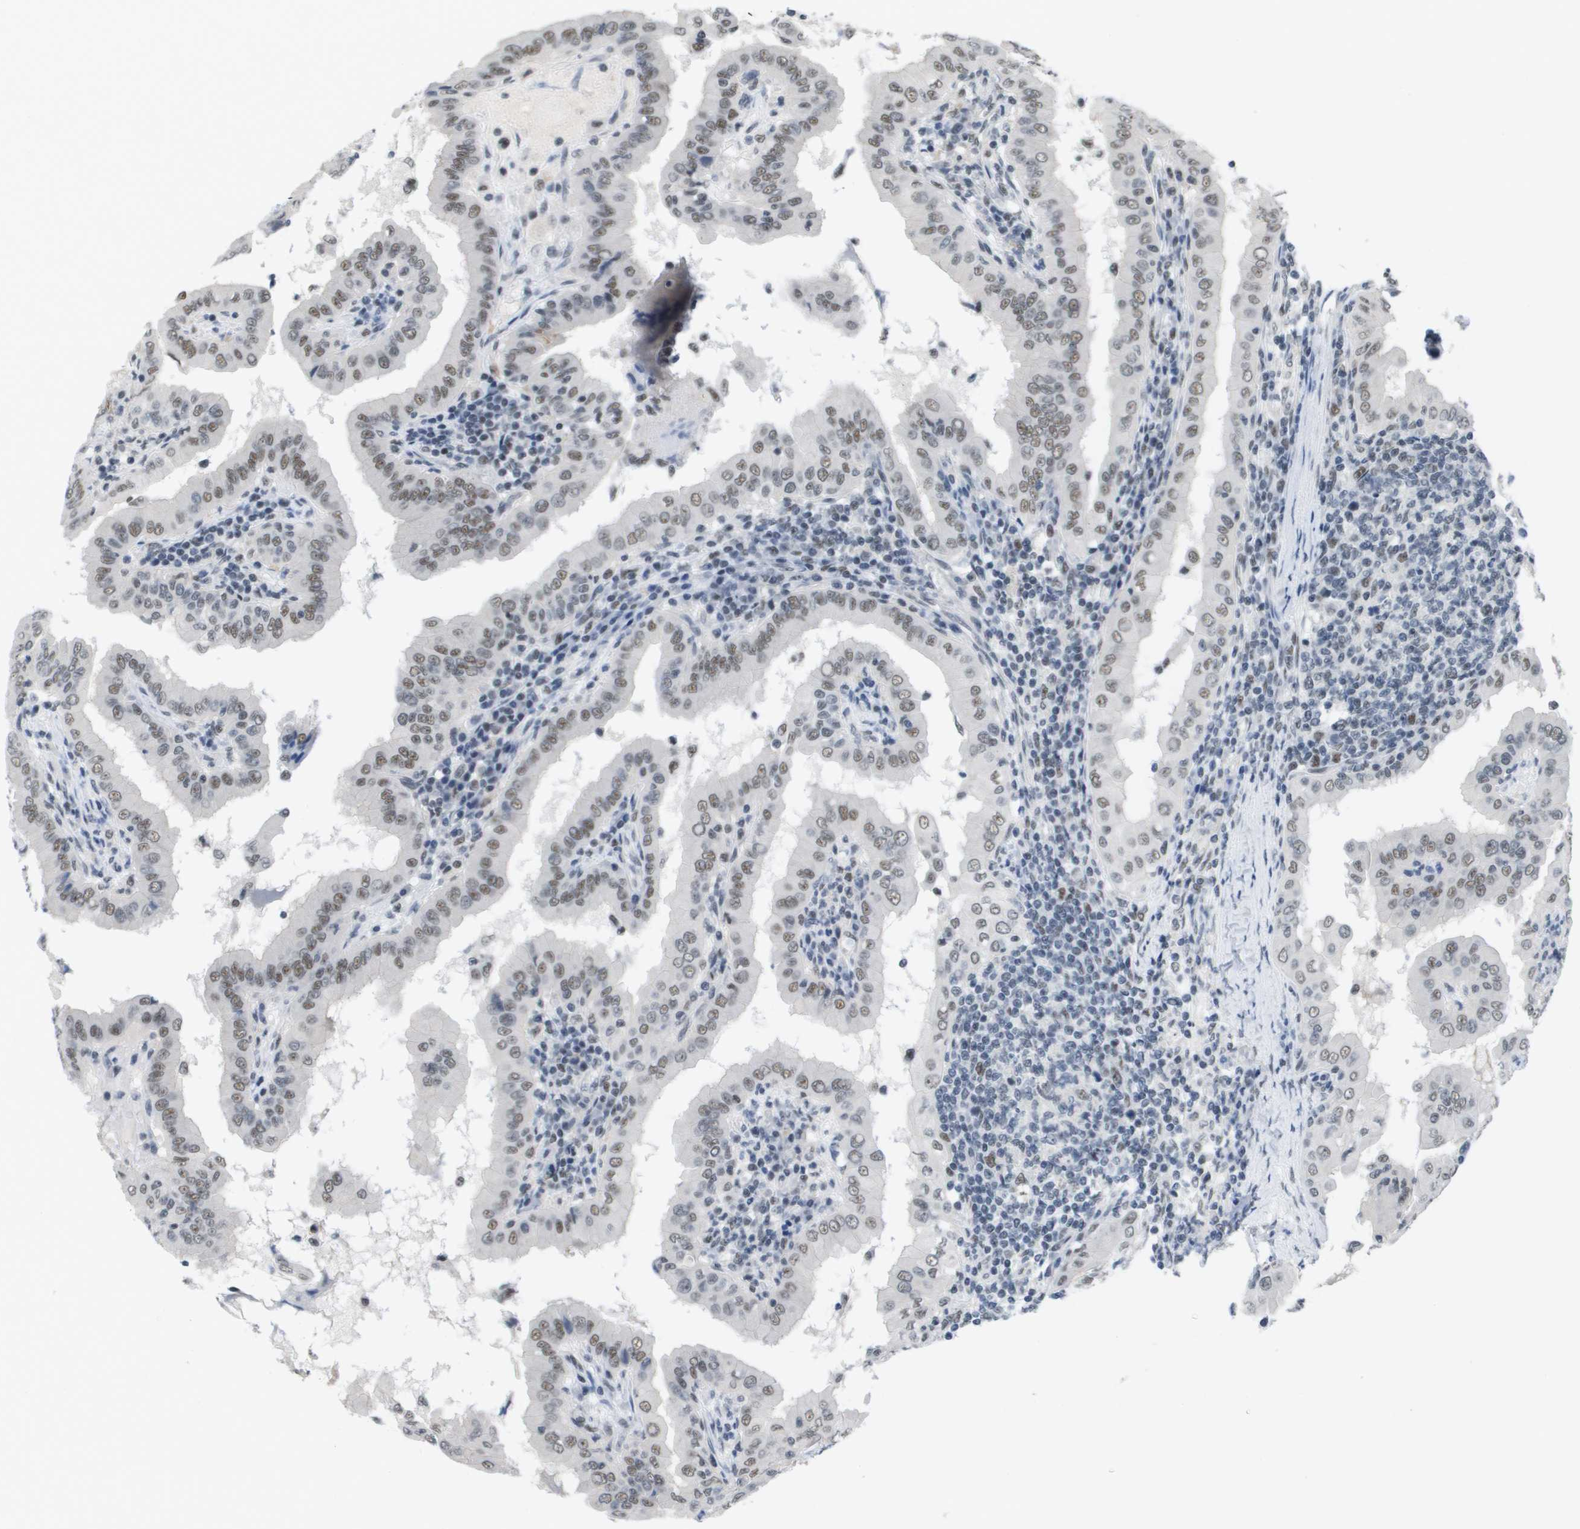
{"staining": {"intensity": "weak", "quantity": "25%-75%", "location": "nuclear"}, "tissue": "thyroid cancer", "cell_type": "Tumor cells", "image_type": "cancer", "snomed": [{"axis": "morphology", "description": "Papillary adenocarcinoma, NOS"}, {"axis": "topography", "description": "Thyroid gland"}], "caption": "Immunohistochemistry (IHC) micrograph of neoplastic tissue: thyroid papillary adenocarcinoma stained using immunohistochemistry displays low levels of weak protein expression localized specifically in the nuclear of tumor cells, appearing as a nuclear brown color.", "gene": "ISY1", "patient": {"sex": "male", "age": 33}}